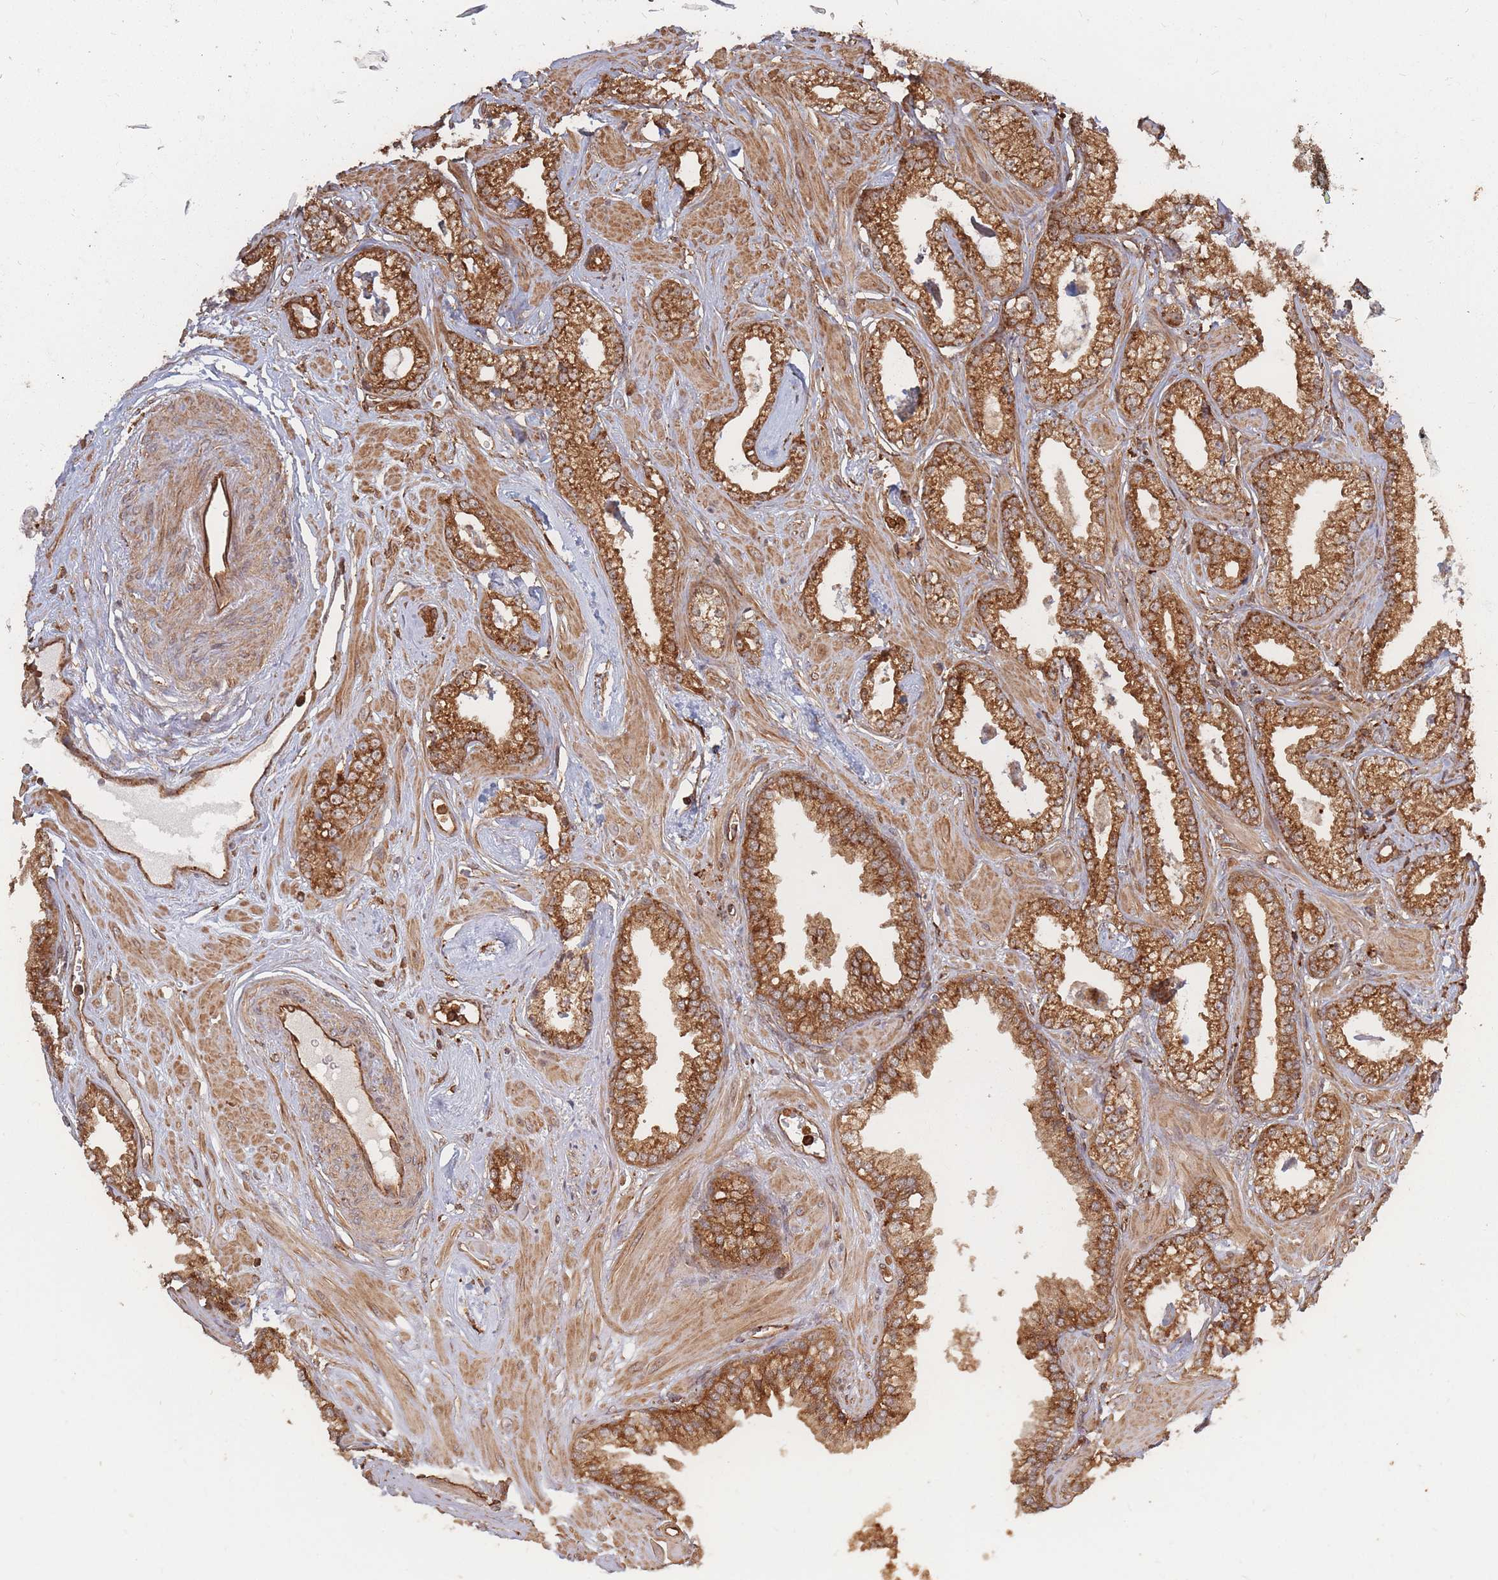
{"staining": {"intensity": "strong", "quantity": ">75%", "location": "cytoplasmic/membranous"}, "tissue": "prostate cancer", "cell_type": "Tumor cells", "image_type": "cancer", "snomed": [{"axis": "morphology", "description": "Adenocarcinoma, Low grade"}, {"axis": "topography", "description": "Prostate"}], "caption": "Immunohistochemistry of human prostate low-grade adenocarcinoma demonstrates high levels of strong cytoplasmic/membranous positivity in approximately >75% of tumor cells.", "gene": "RASSF2", "patient": {"sex": "male", "age": 60}}